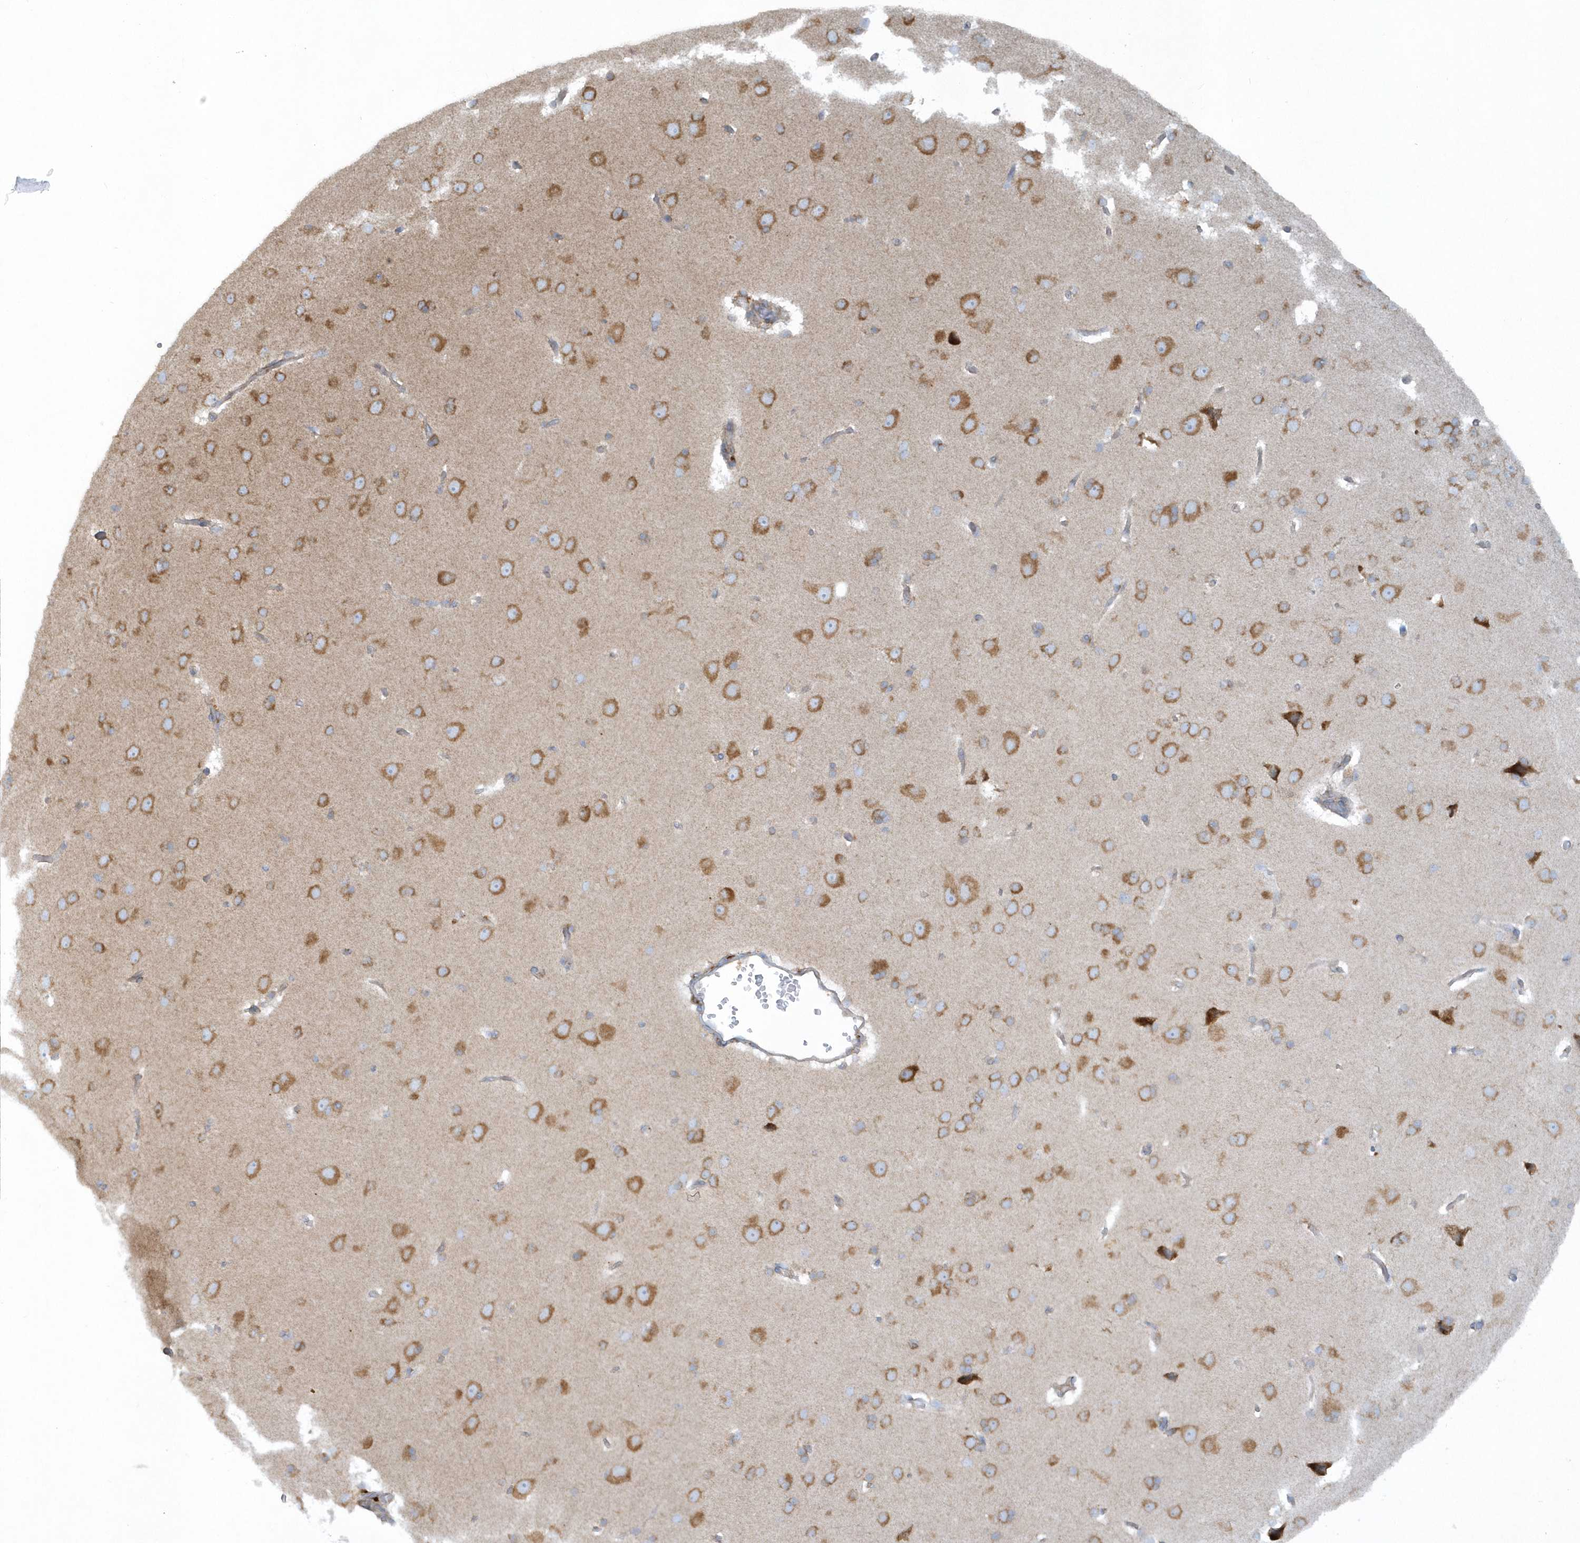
{"staining": {"intensity": "weak", "quantity": "25%-75%", "location": "cytoplasmic/membranous"}, "tissue": "cerebral cortex", "cell_type": "Endothelial cells", "image_type": "normal", "snomed": [{"axis": "morphology", "description": "Normal tissue, NOS"}, {"axis": "topography", "description": "Cerebral cortex"}], "caption": "High-power microscopy captured an immunohistochemistry (IHC) histopathology image of benign cerebral cortex, revealing weak cytoplasmic/membranous staining in approximately 25%-75% of endothelial cells.", "gene": "CNOT10", "patient": {"sex": "male", "age": 62}}